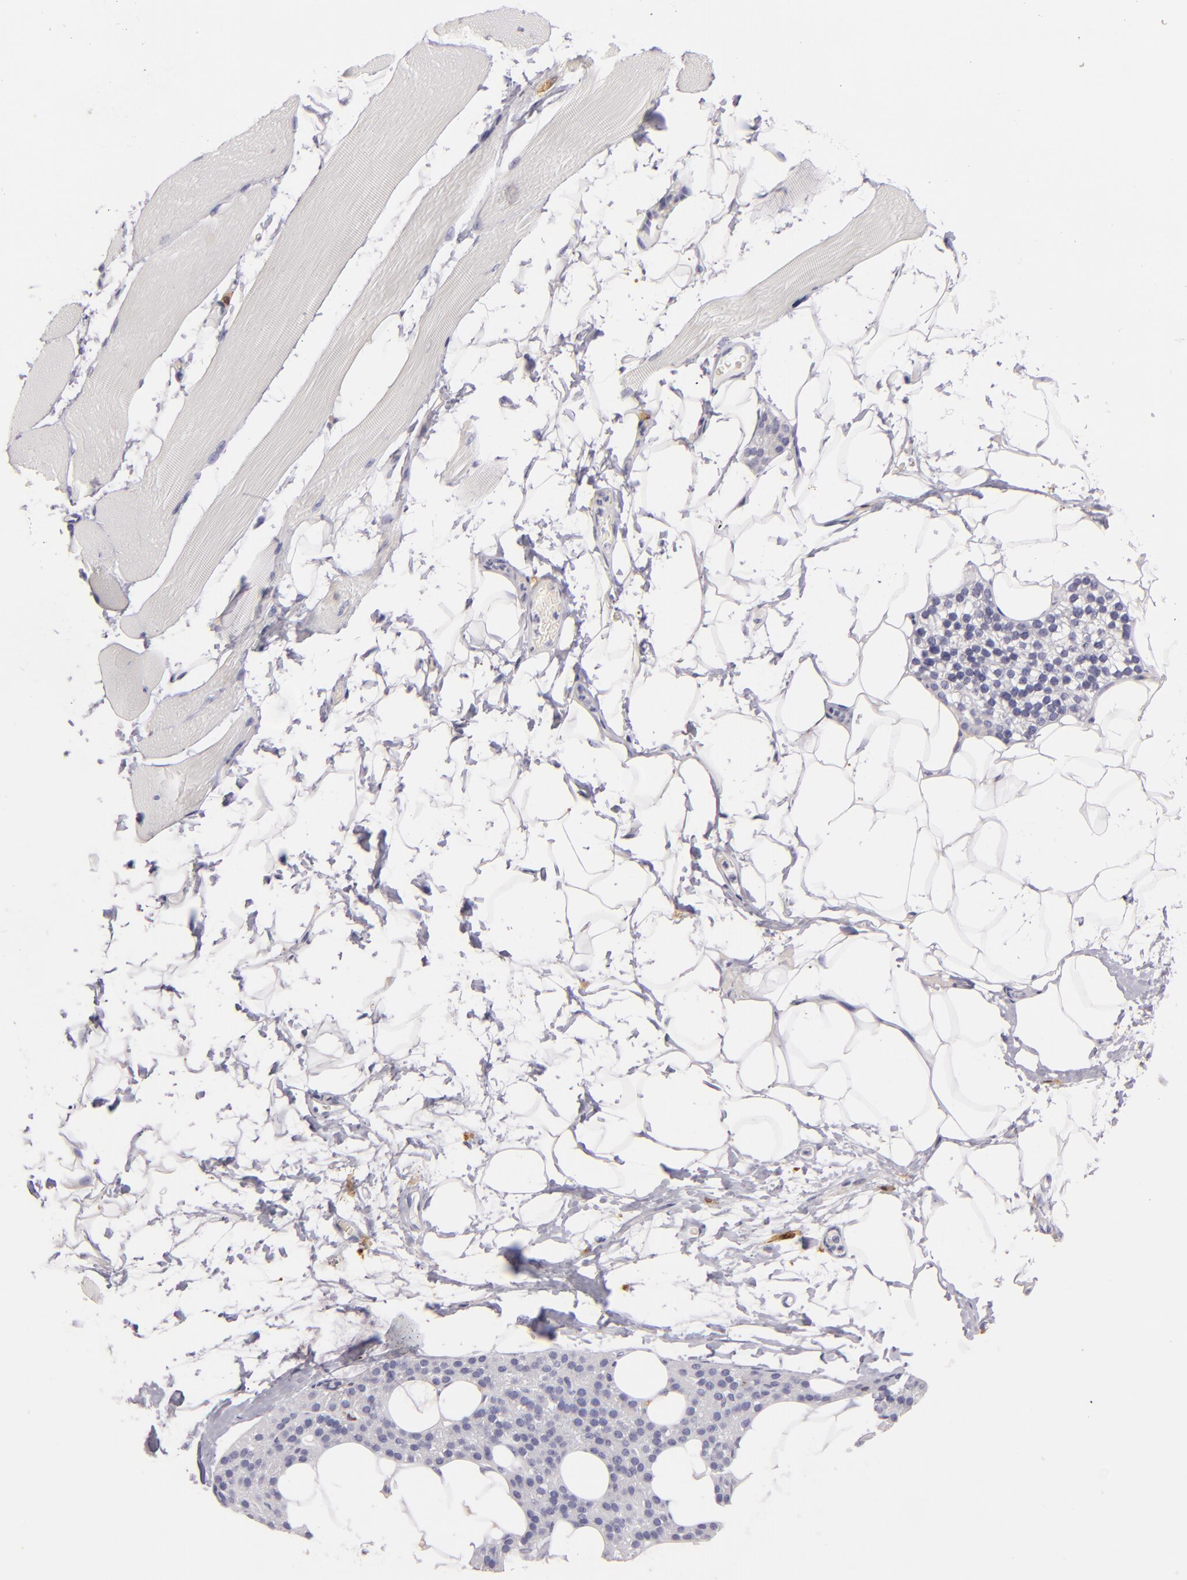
{"staining": {"intensity": "negative", "quantity": "none", "location": "none"}, "tissue": "skeletal muscle", "cell_type": "Myocytes", "image_type": "normal", "snomed": [{"axis": "morphology", "description": "Normal tissue, NOS"}, {"axis": "topography", "description": "Skeletal muscle"}, {"axis": "topography", "description": "Parathyroid gland"}], "caption": "A photomicrograph of skeletal muscle stained for a protein shows no brown staining in myocytes.", "gene": "F13A1", "patient": {"sex": "female", "age": 37}}